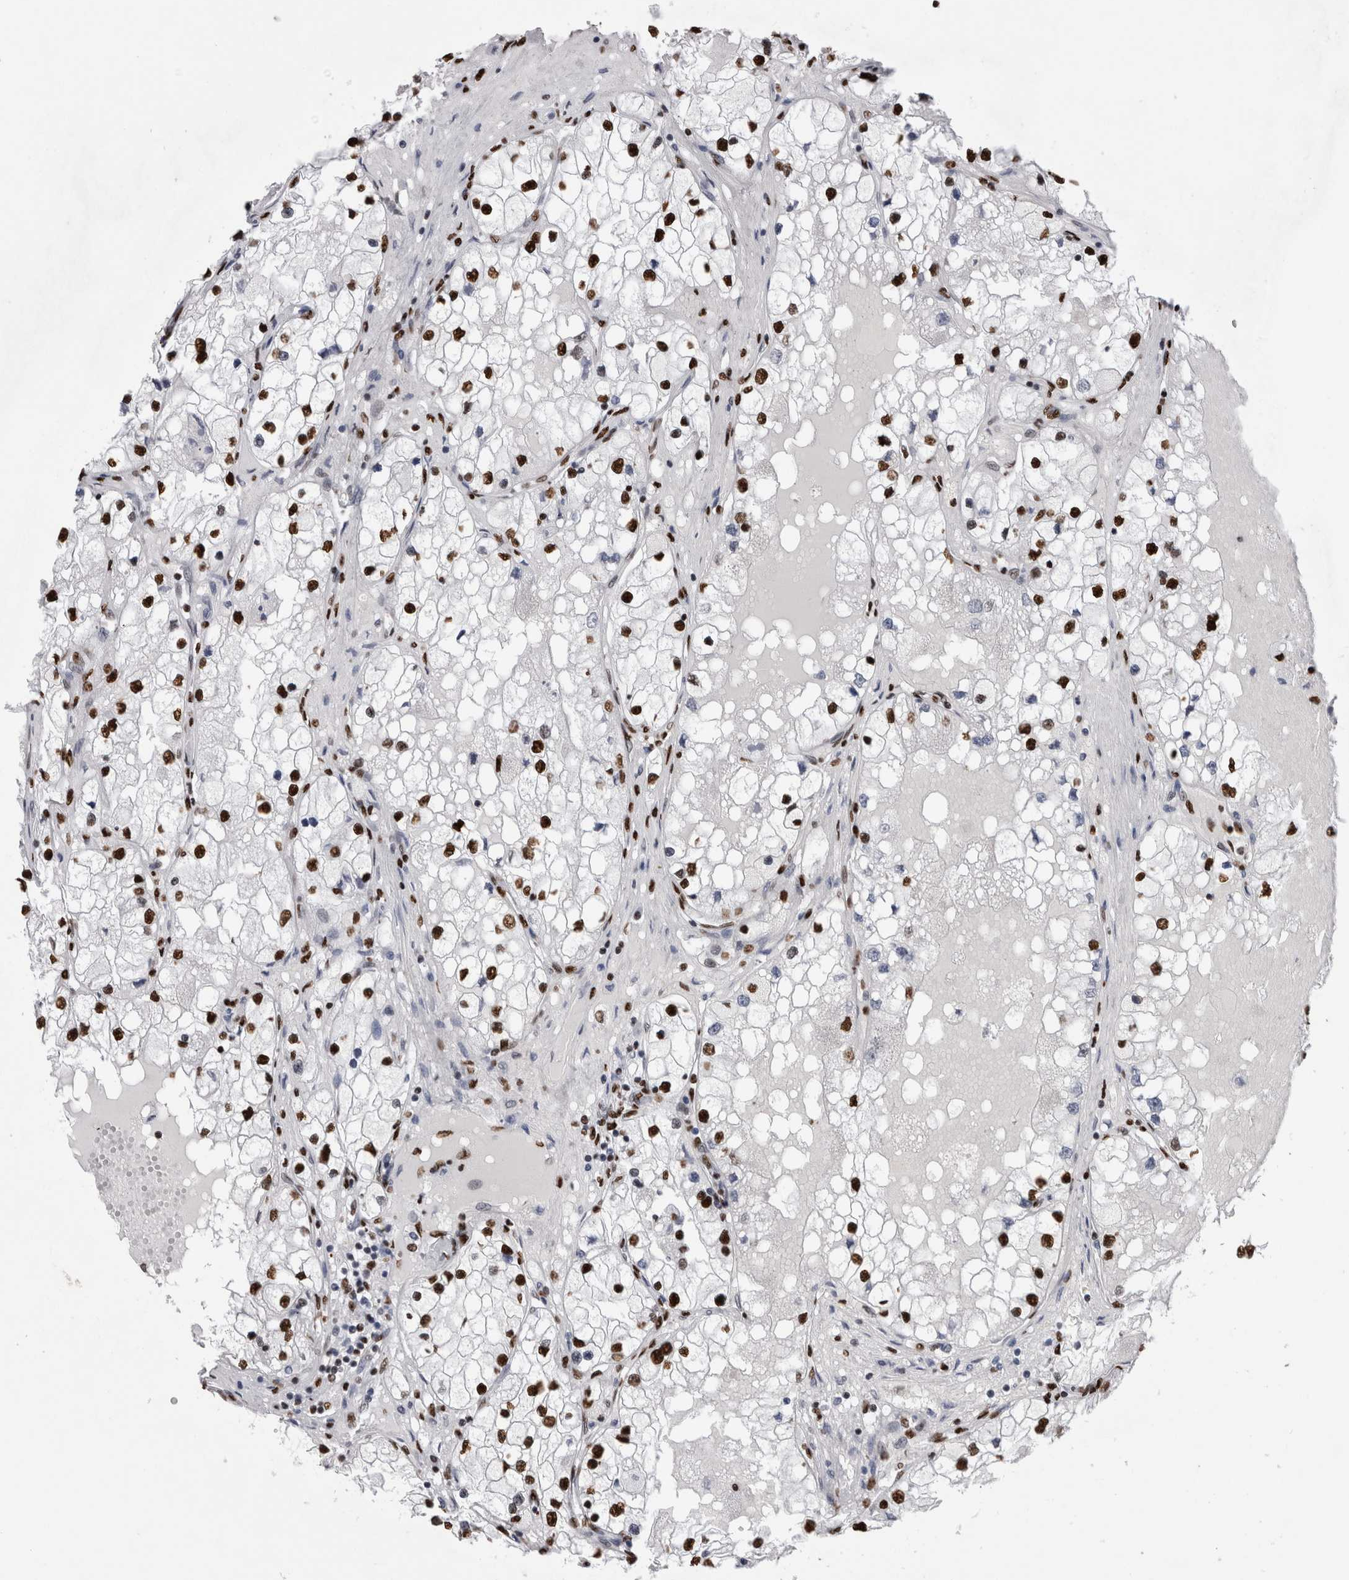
{"staining": {"intensity": "strong", "quantity": ">75%", "location": "nuclear"}, "tissue": "renal cancer", "cell_type": "Tumor cells", "image_type": "cancer", "snomed": [{"axis": "morphology", "description": "Adenocarcinoma, NOS"}, {"axis": "topography", "description": "Kidney"}], "caption": "Protein analysis of renal adenocarcinoma tissue reveals strong nuclear positivity in about >75% of tumor cells.", "gene": "ALPK3", "patient": {"sex": "male", "age": 68}}